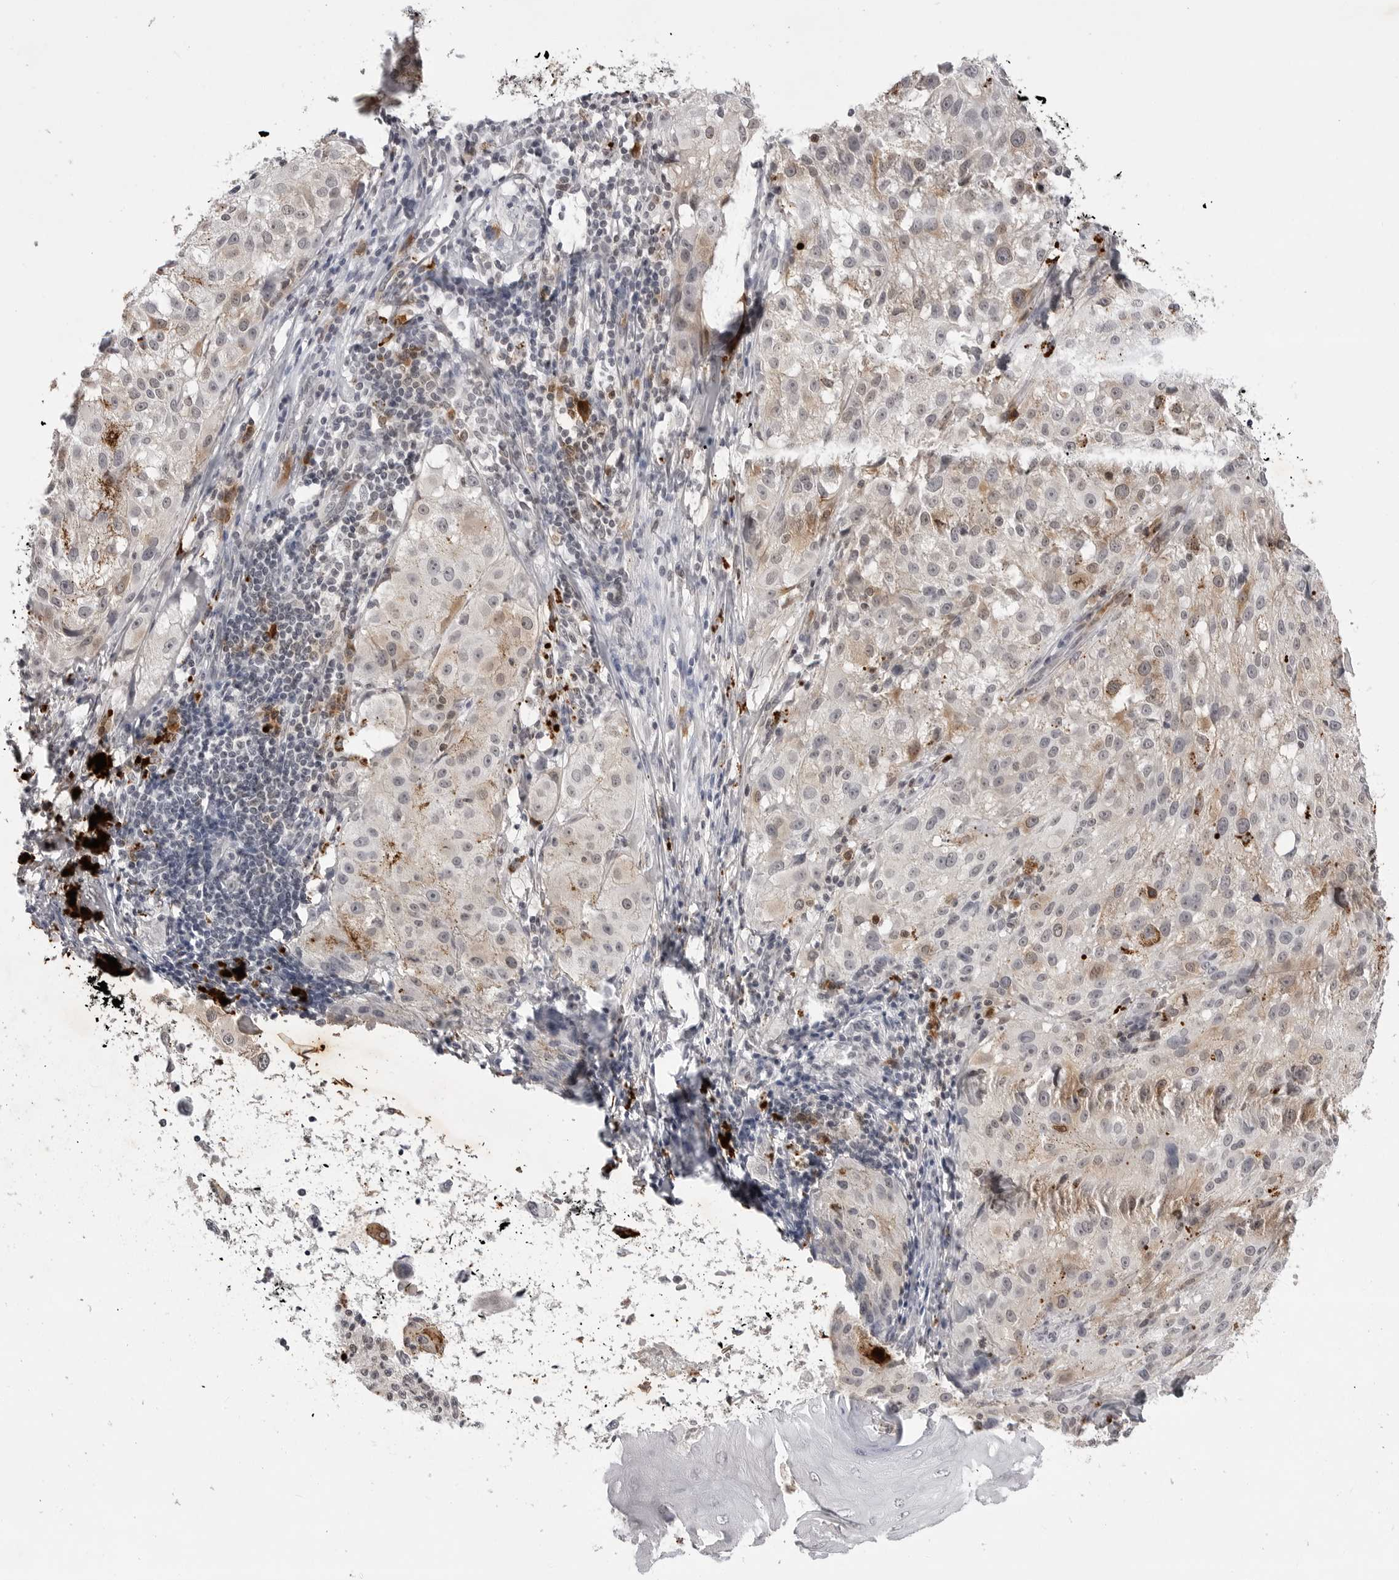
{"staining": {"intensity": "moderate", "quantity": "<25%", "location": "cytoplasmic/membranous"}, "tissue": "melanoma", "cell_type": "Tumor cells", "image_type": "cancer", "snomed": [{"axis": "morphology", "description": "Malignant melanoma, NOS"}, {"axis": "topography", "description": "Skin"}], "caption": "Human malignant melanoma stained with a protein marker shows moderate staining in tumor cells.", "gene": "RRM1", "patient": {"sex": "female", "age": 73}}